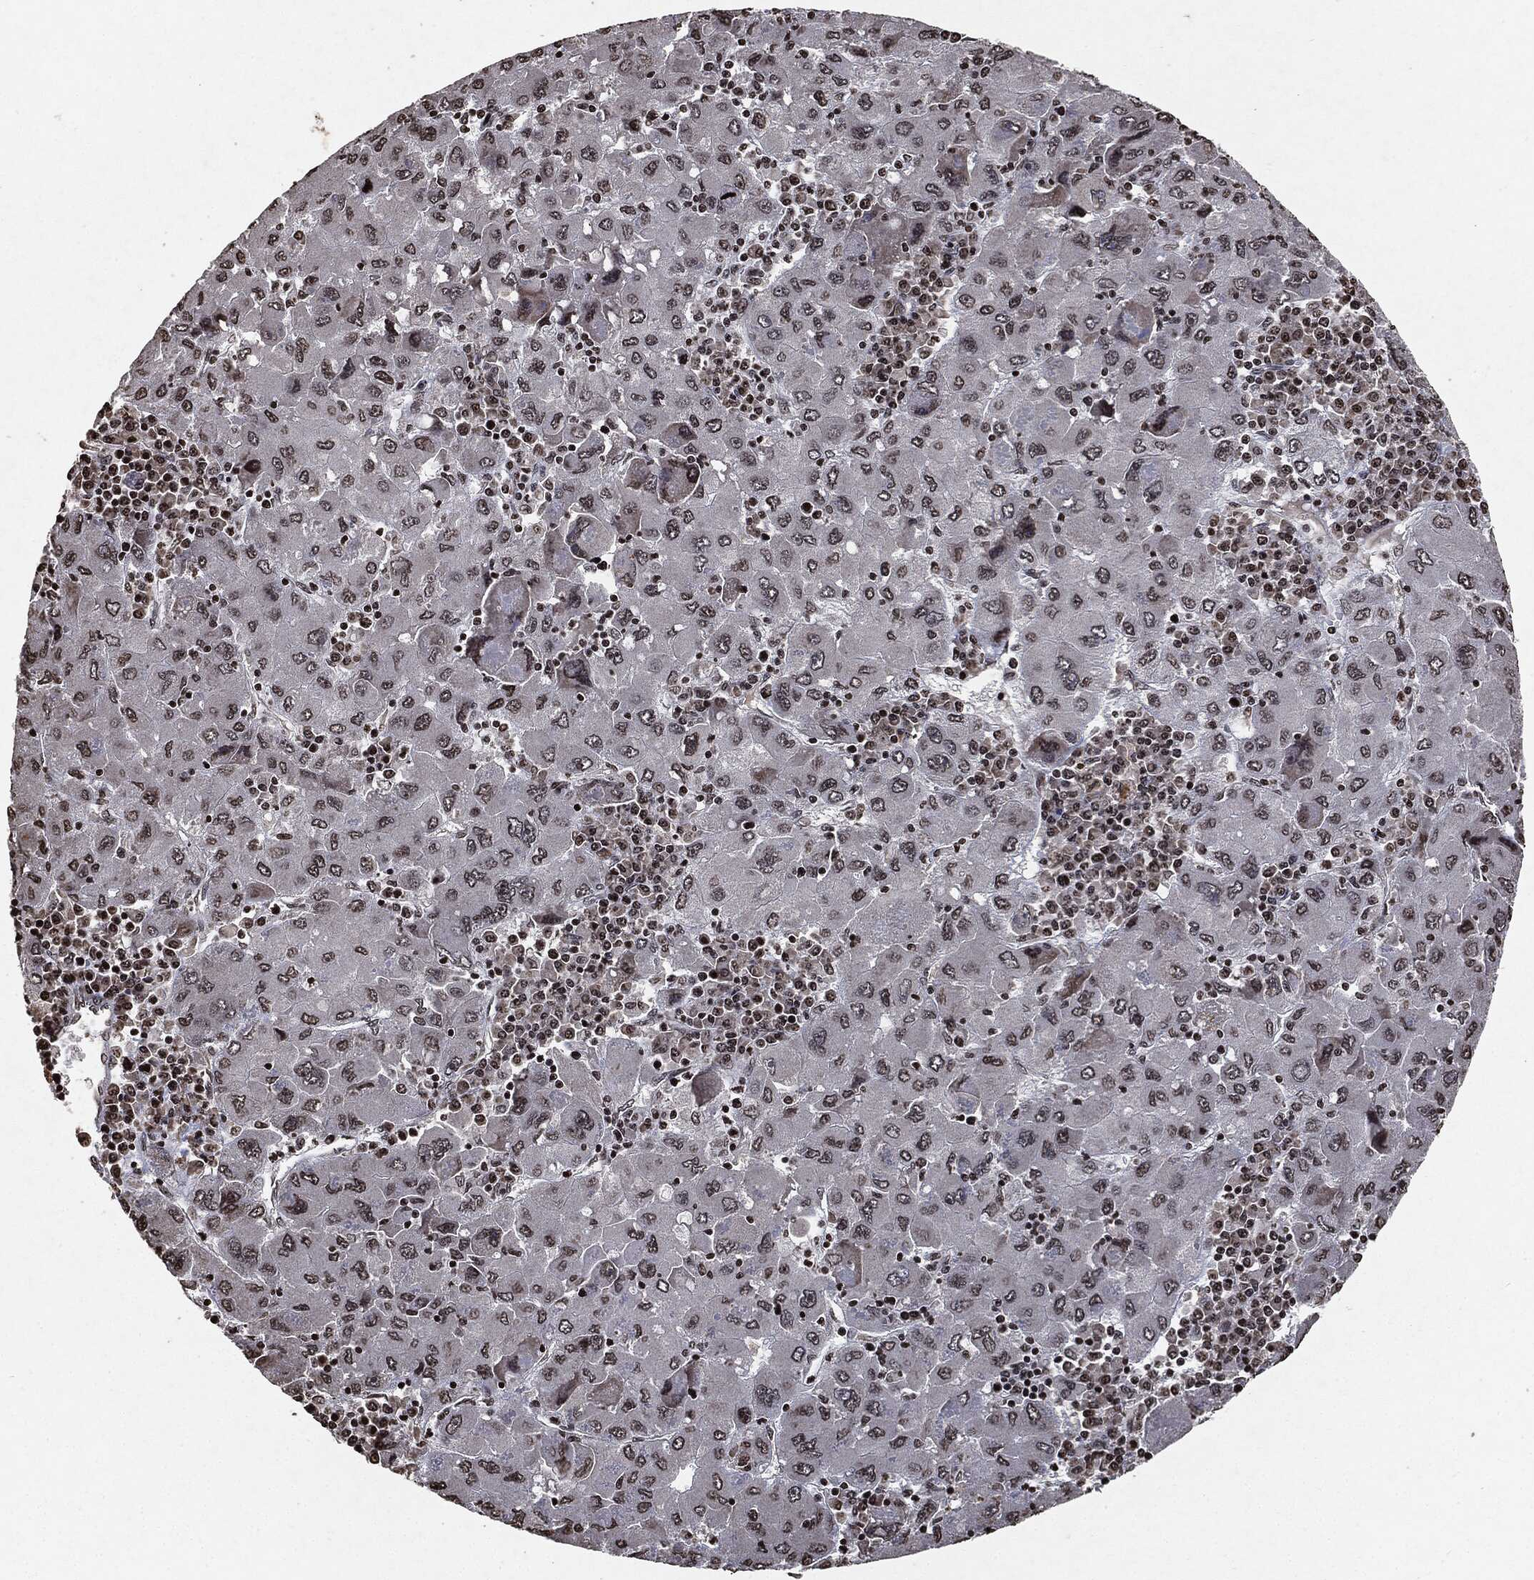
{"staining": {"intensity": "negative", "quantity": "none", "location": "none"}, "tissue": "liver cancer", "cell_type": "Tumor cells", "image_type": "cancer", "snomed": [{"axis": "morphology", "description": "Carcinoma, Hepatocellular, NOS"}, {"axis": "topography", "description": "Liver"}], "caption": "A high-resolution histopathology image shows immunohistochemistry staining of liver cancer, which reveals no significant positivity in tumor cells. The staining is performed using DAB (3,3'-diaminobenzidine) brown chromogen with nuclei counter-stained in using hematoxylin.", "gene": "JUN", "patient": {"sex": "male", "age": 75}}